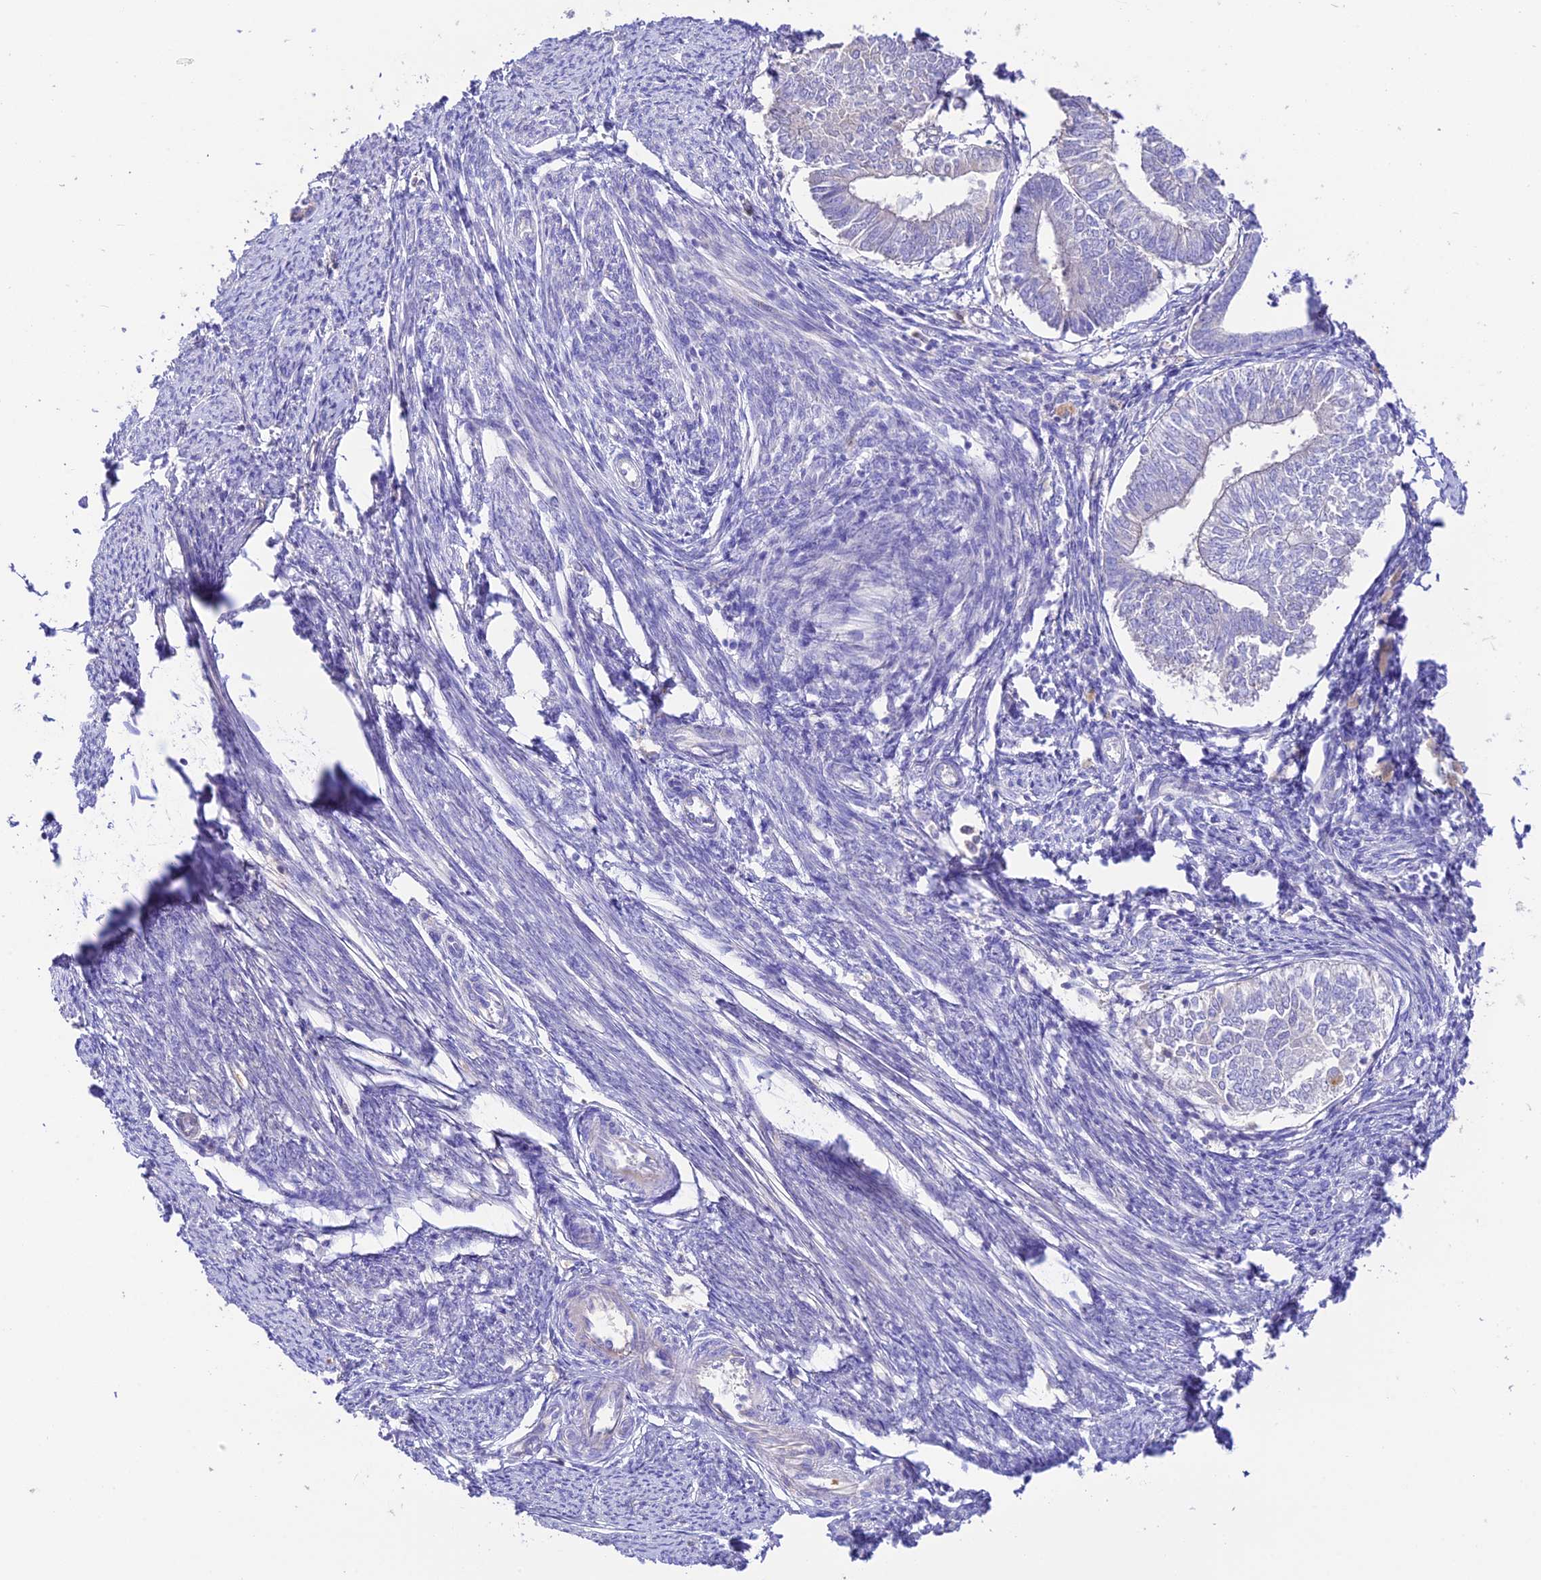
{"staining": {"intensity": "negative", "quantity": "none", "location": "none"}, "tissue": "smooth muscle", "cell_type": "Smooth muscle cells", "image_type": "normal", "snomed": [{"axis": "morphology", "description": "Normal tissue, NOS"}, {"axis": "topography", "description": "Smooth muscle"}, {"axis": "topography", "description": "Uterus"}], "caption": "High power microscopy histopathology image of an immunohistochemistry (IHC) image of unremarkable smooth muscle, revealing no significant staining in smooth muscle cells. (DAB (3,3'-diaminobenzidine) immunohistochemistry visualized using brightfield microscopy, high magnification).", "gene": "NLRP9", "patient": {"sex": "female", "age": 59}}